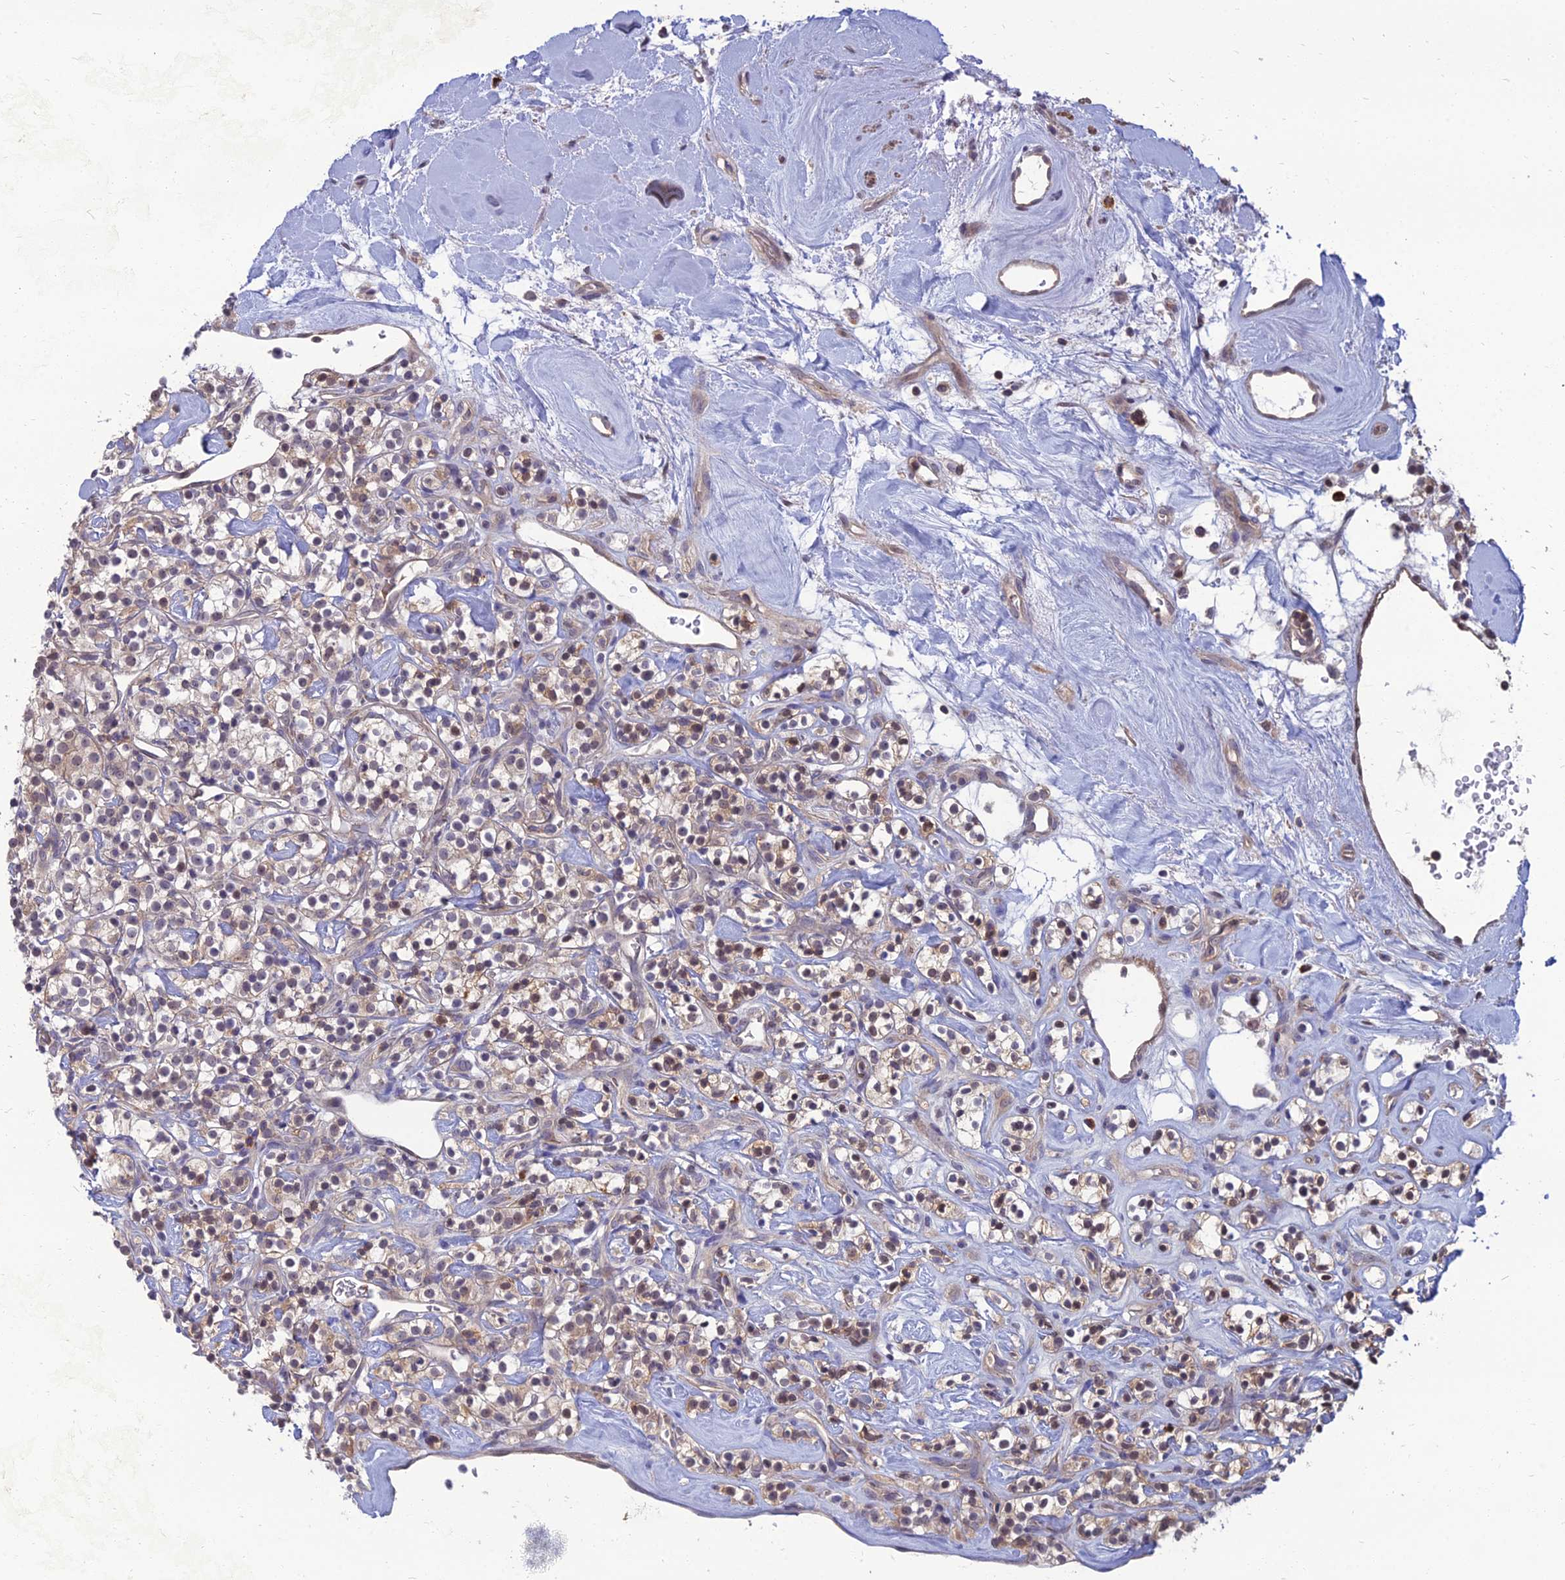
{"staining": {"intensity": "weak", "quantity": "<25%", "location": "cytoplasmic/membranous,nuclear"}, "tissue": "renal cancer", "cell_type": "Tumor cells", "image_type": "cancer", "snomed": [{"axis": "morphology", "description": "Adenocarcinoma, NOS"}, {"axis": "topography", "description": "Kidney"}], "caption": "A photomicrograph of human renal adenocarcinoma is negative for staining in tumor cells.", "gene": "OPA3", "patient": {"sex": "male", "age": 77}}